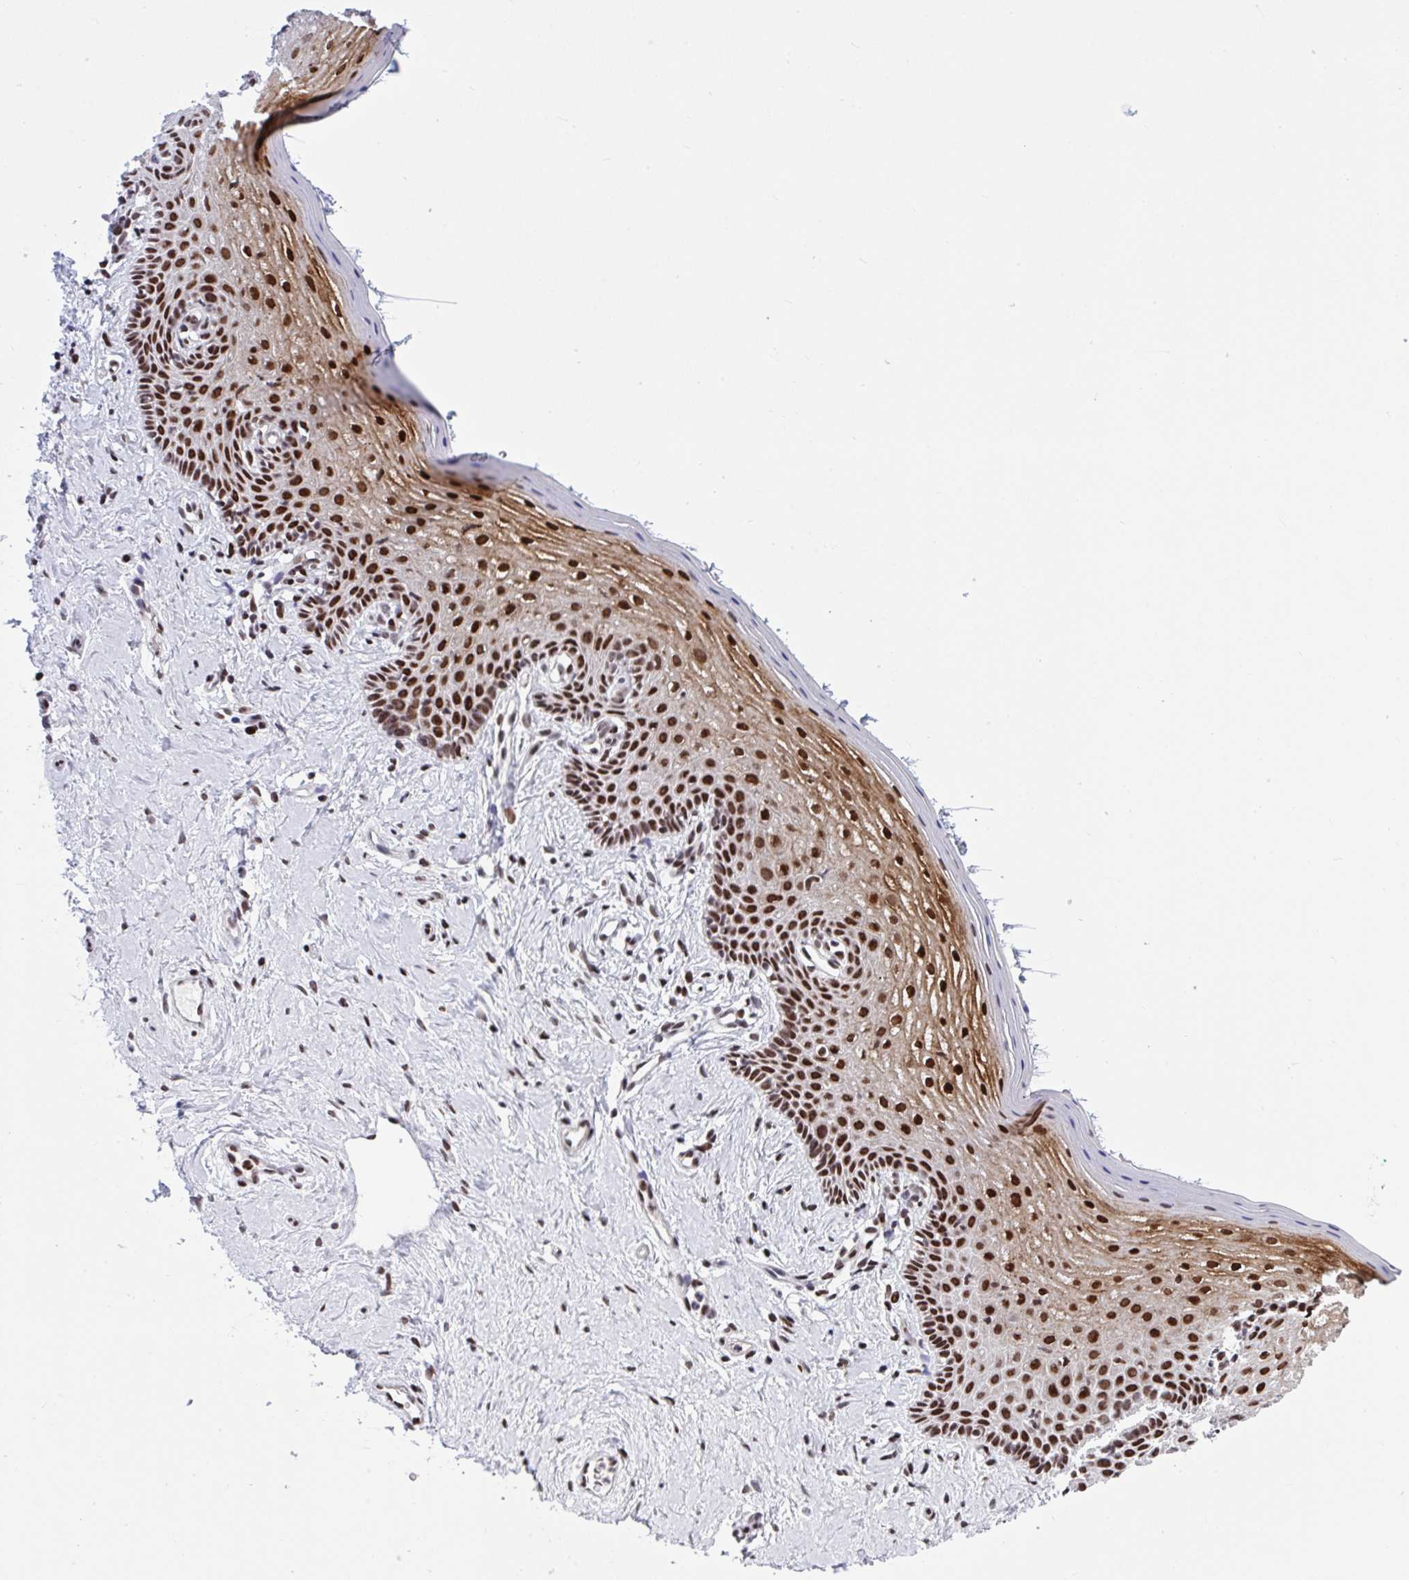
{"staining": {"intensity": "strong", "quantity": "25%-75%", "location": "cytoplasmic/membranous,nuclear"}, "tissue": "vagina", "cell_type": "Squamous epithelial cells", "image_type": "normal", "snomed": [{"axis": "morphology", "description": "Normal tissue, NOS"}, {"axis": "topography", "description": "Vagina"}], "caption": "Strong cytoplasmic/membranous,nuclear expression for a protein is present in approximately 25%-75% of squamous epithelial cells of unremarkable vagina using immunohistochemistry (IHC).", "gene": "ZFHX3", "patient": {"sex": "female", "age": 42}}